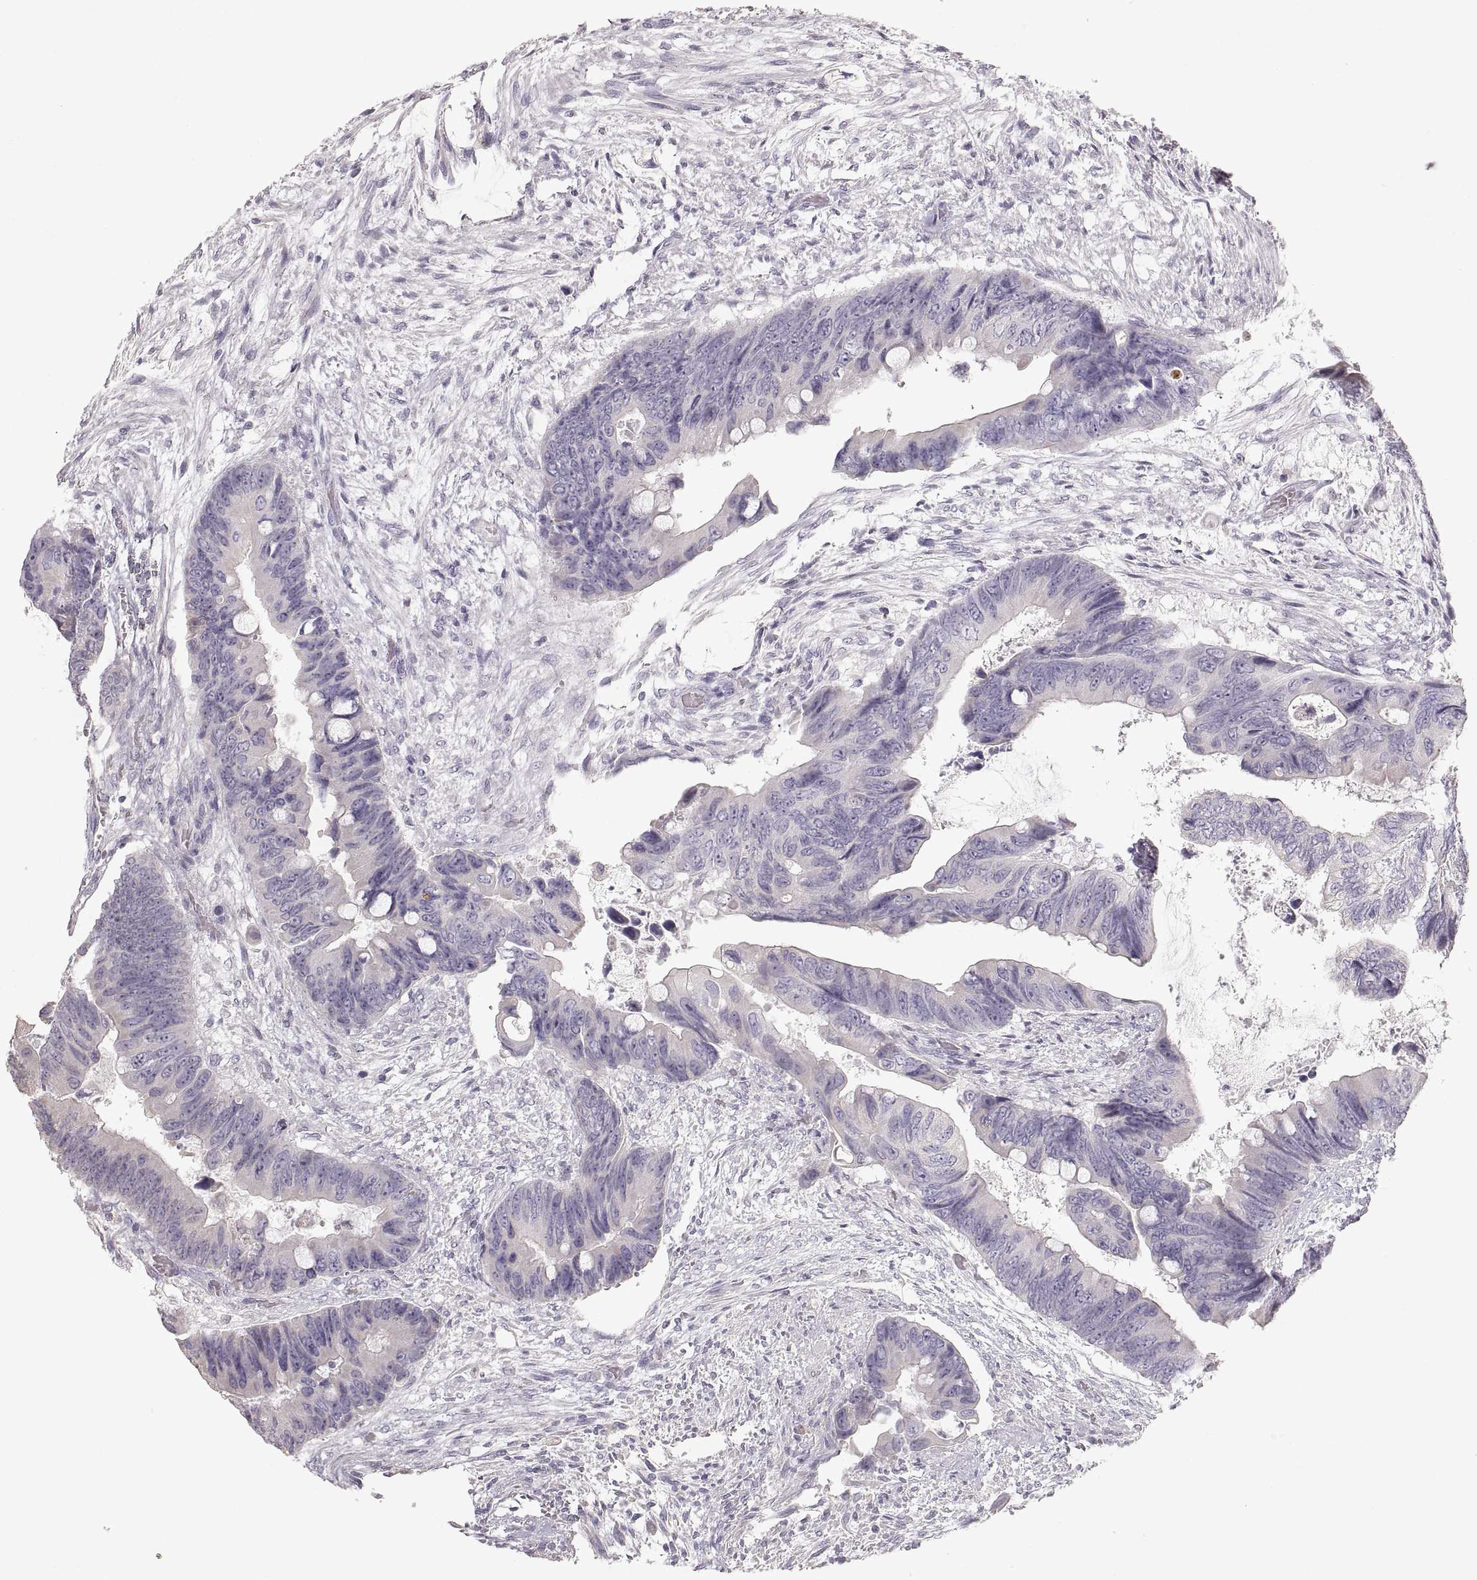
{"staining": {"intensity": "negative", "quantity": "none", "location": "none"}, "tissue": "colorectal cancer", "cell_type": "Tumor cells", "image_type": "cancer", "snomed": [{"axis": "morphology", "description": "Adenocarcinoma, NOS"}, {"axis": "topography", "description": "Rectum"}], "caption": "Photomicrograph shows no significant protein staining in tumor cells of colorectal adenocarcinoma.", "gene": "ZP3", "patient": {"sex": "male", "age": 63}}